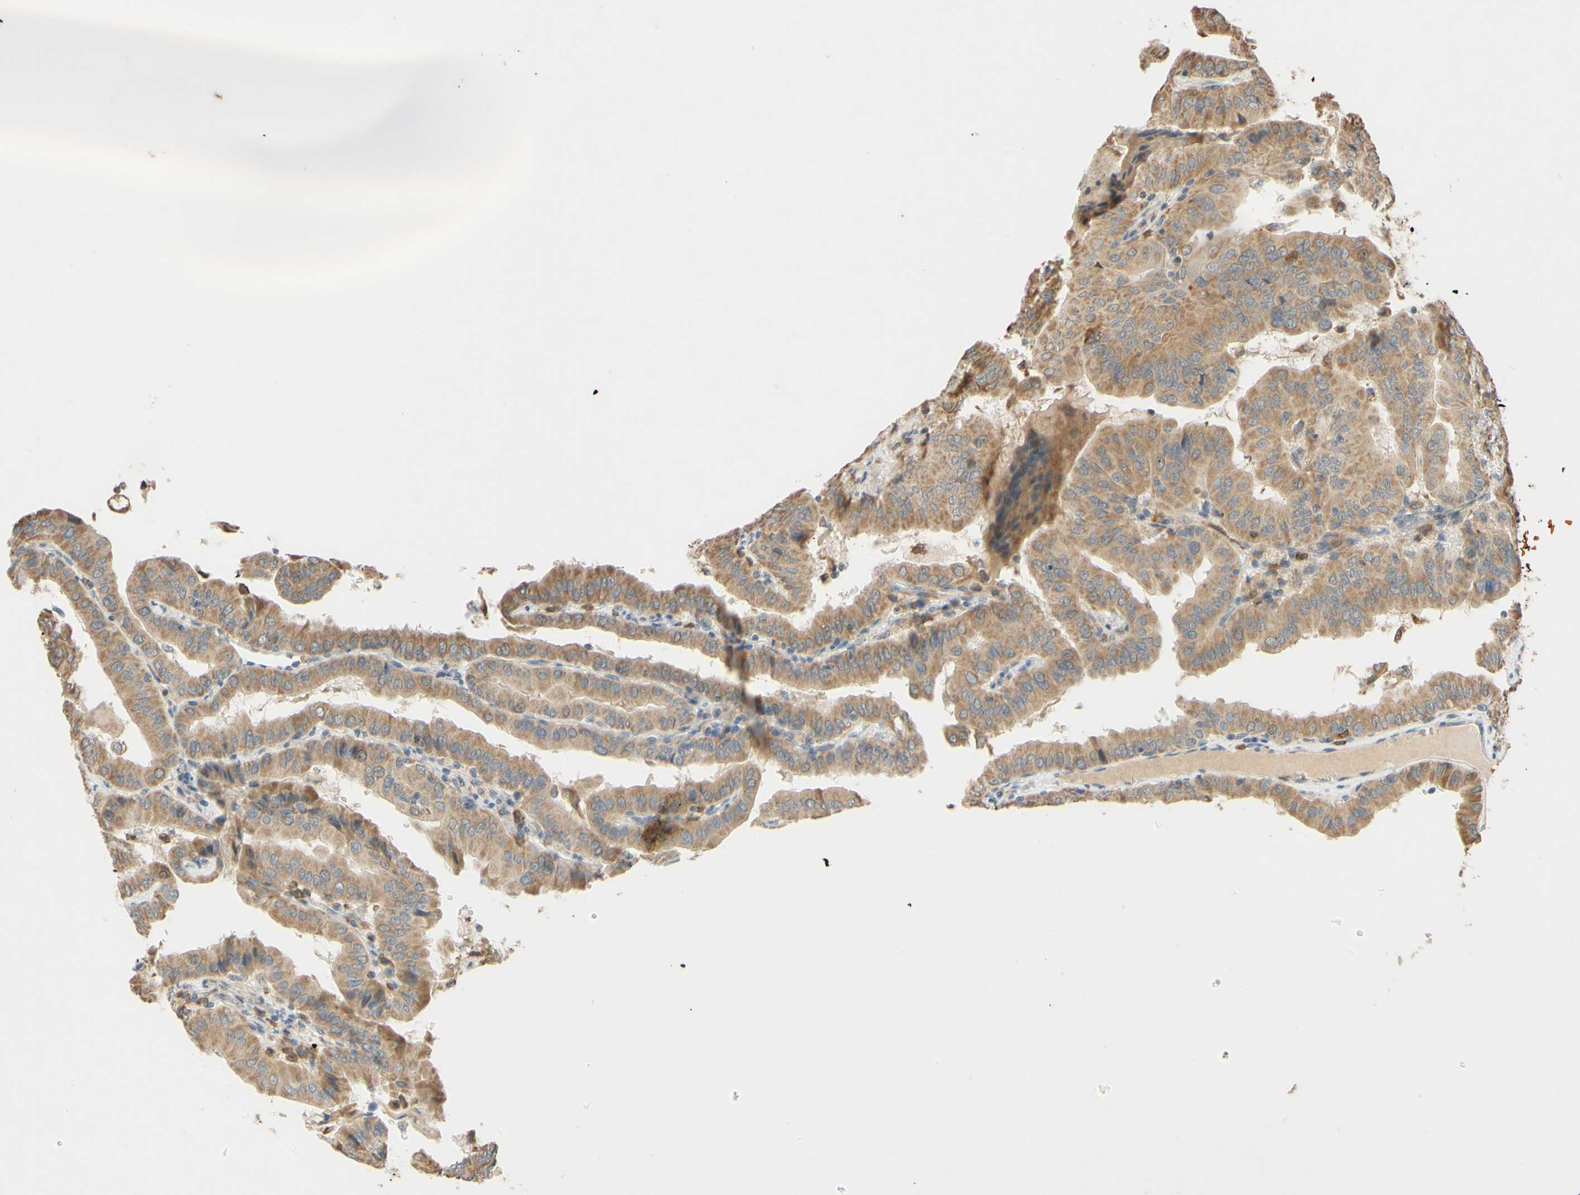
{"staining": {"intensity": "moderate", "quantity": ">75%", "location": "cytoplasmic/membranous"}, "tissue": "thyroid cancer", "cell_type": "Tumor cells", "image_type": "cancer", "snomed": [{"axis": "morphology", "description": "Papillary adenocarcinoma, NOS"}, {"axis": "topography", "description": "Thyroid gland"}], "caption": "Human papillary adenocarcinoma (thyroid) stained for a protein (brown) displays moderate cytoplasmic/membranous positive staining in about >75% of tumor cells.", "gene": "GATA1", "patient": {"sex": "male", "age": 33}}